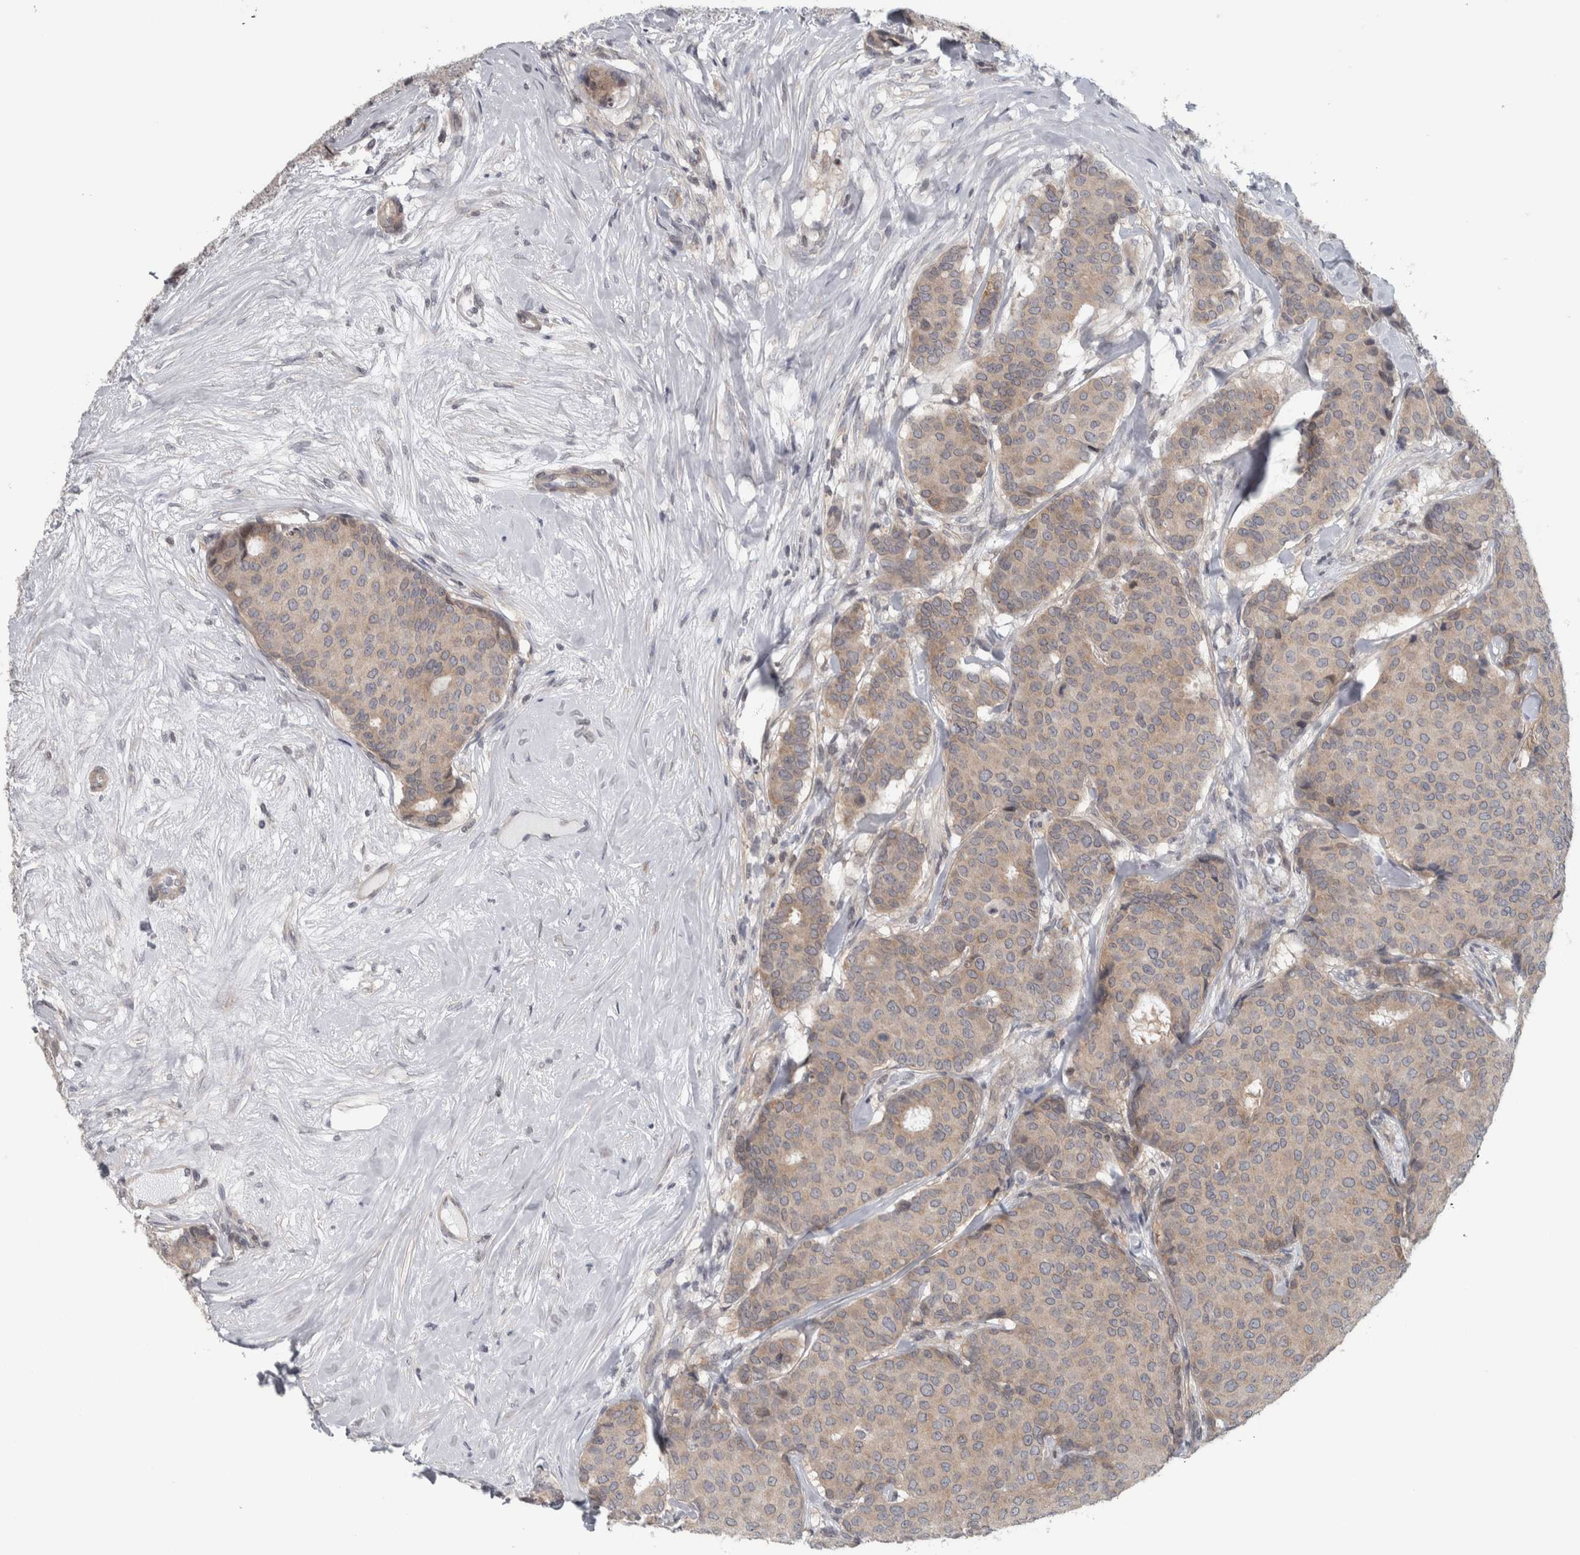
{"staining": {"intensity": "weak", "quantity": ">75%", "location": "cytoplasmic/membranous"}, "tissue": "breast cancer", "cell_type": "Tumor cells", "image_type": "cancer", "snomed": [{"axis": "morphology", "description": "Duct carcinoma"}, {"axis": "topography", "description": "Breast"}], "caption": "High-magnification brightfield microscopy of breast invasive ductal carcinoma stained with DAB (brown) and counterstained with hematoxylin (blue). tumor cells exhibit weak cytoplasmic/membranous positivity is present in approximately>75% of cells. (IHC, brightfield microscopy, high magnification).", "gene": "CWC27", "patient": {"sex": "female", "age": 75}}